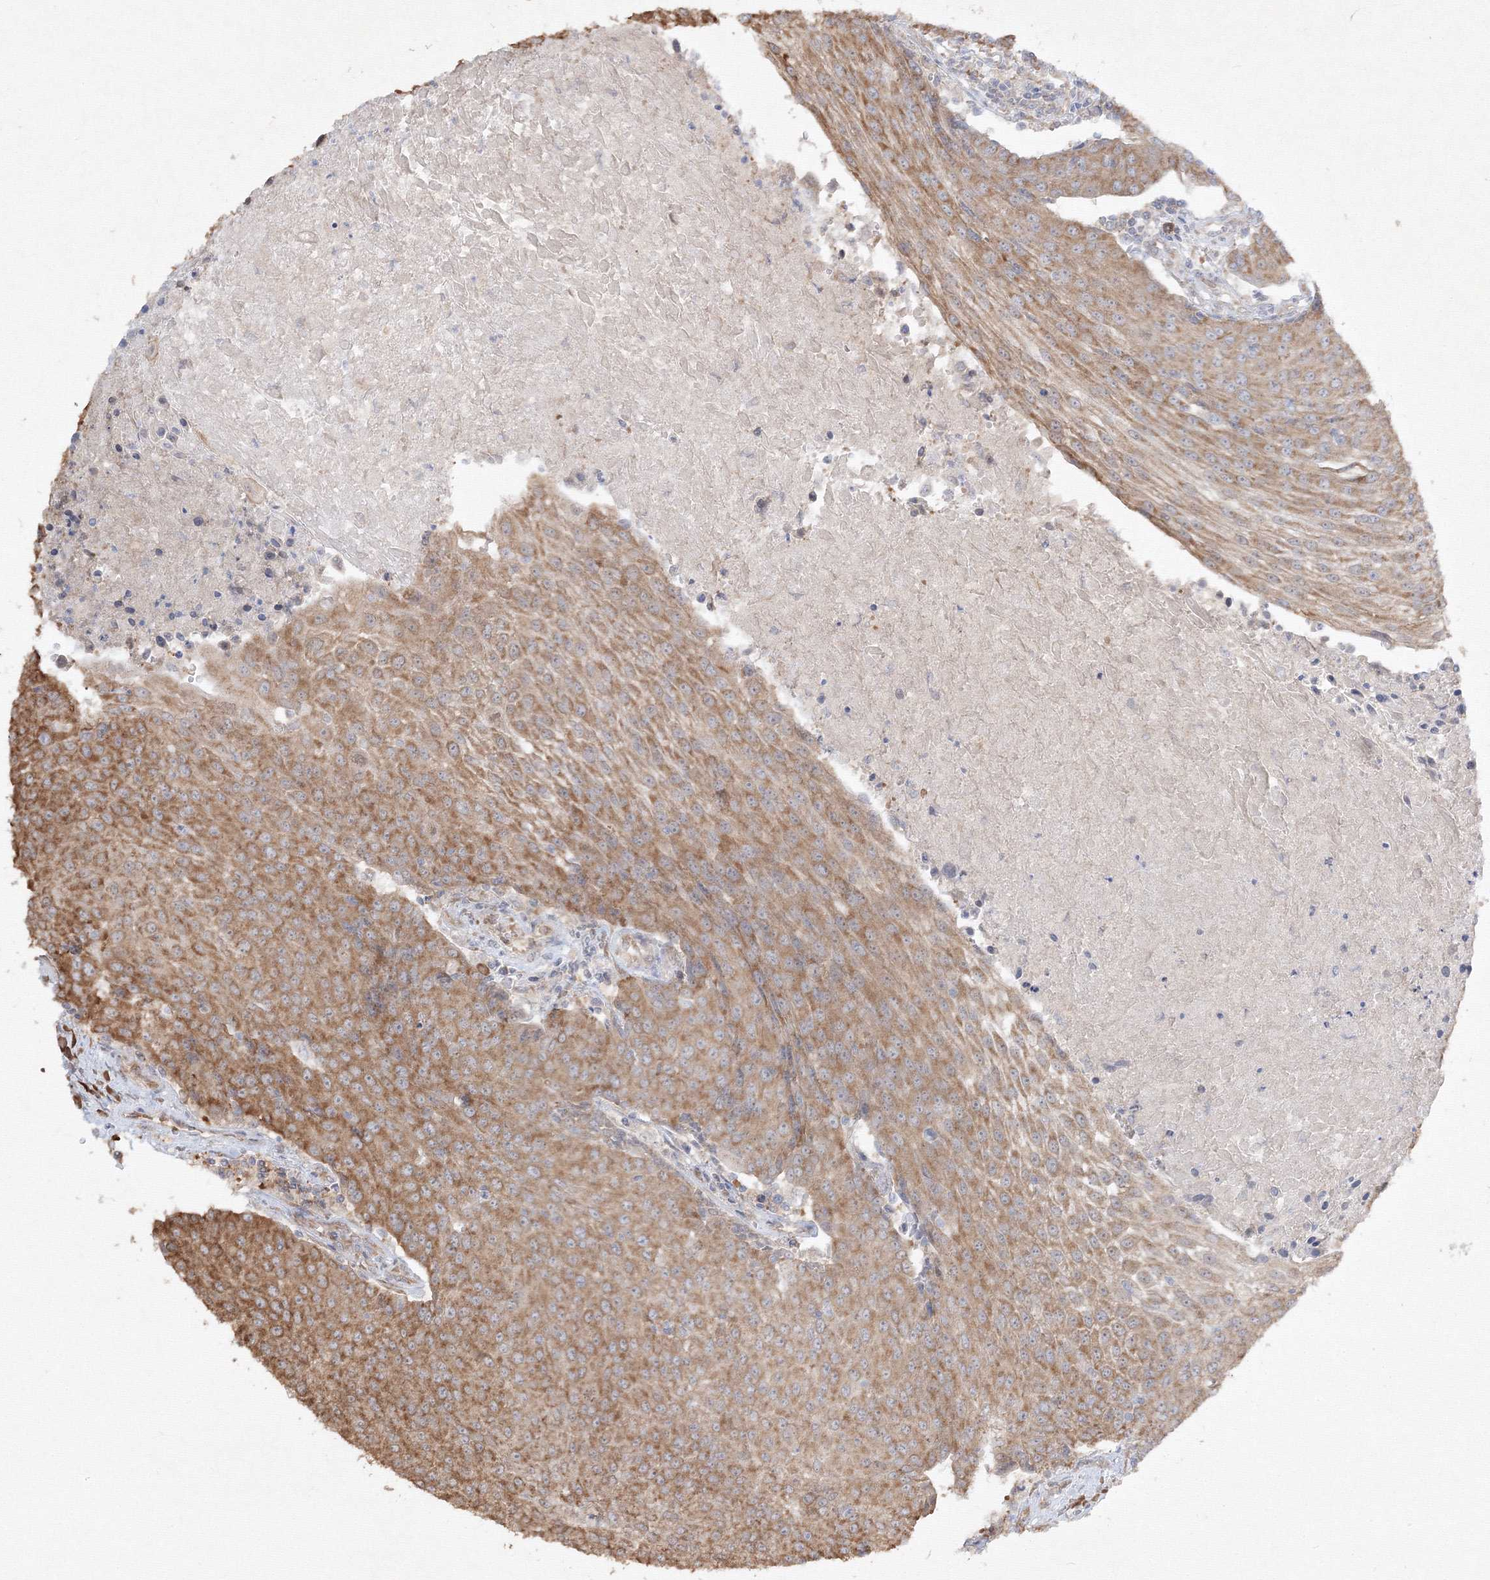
{"staining": {"intensity": "moderate", "quantity": ">75%", "location": "cytoplasmic/membranous"}, "tissue": "urothelial cancer", "cell_type": "Tumor cells", "image_type": "cancer", "snomed": [{"axis": "morphology", "description": "Urothelial carcinoma, High grade"}, {"axis": "topography", "description": "Urinary bladder"}], "caption": "A brown stain labels moderate cytoplasmic/membranous expression of a protein in high-grade urothelial carcinoma tumor cells. (IHC, brightfield microscopy, high magnification).", "gene": "FBXL8", "patient": {"sex": "female", "age": 85}}